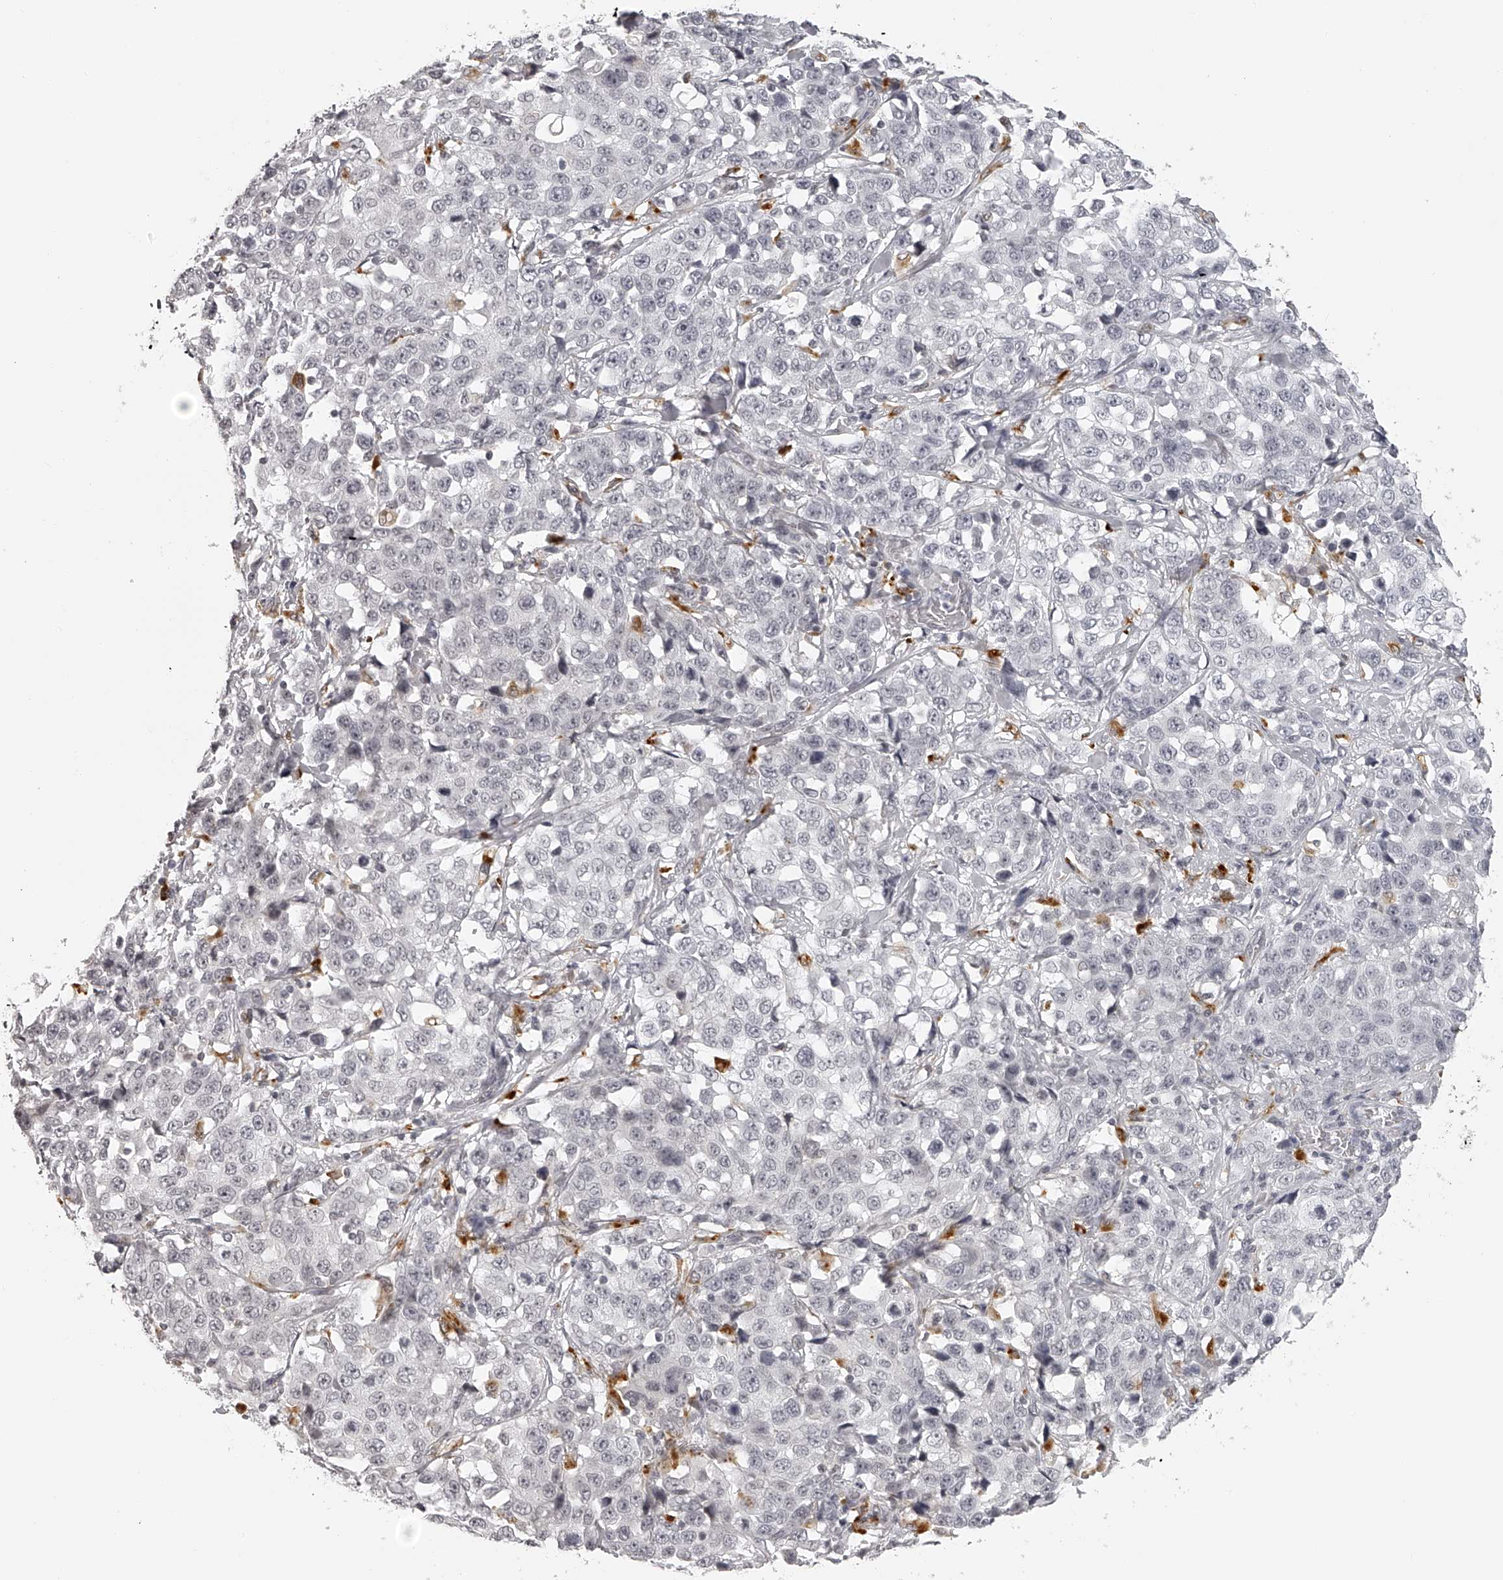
{"staining": {"intensity": "negative", "quantity": "none", "location": "none"}, "tissue": "stomach cancer", "cell_type": "Tumor cells", "image_type": "cancer", "snomed": [{"axis": "morphology", "description": "Normal tissue, NOS"}, {"axis": "morphology", "description": "Adenocarcinoma, NOS"}, {"axis": "topography", "description": "Stomach"}], "caption": "Immunohistochemistry (IHC) of adenocarcinoma (stomach) demonstrates no positivity in tumor cells.", "gene": "RNF220", "patient": {"sex": "male", "age": 48}}